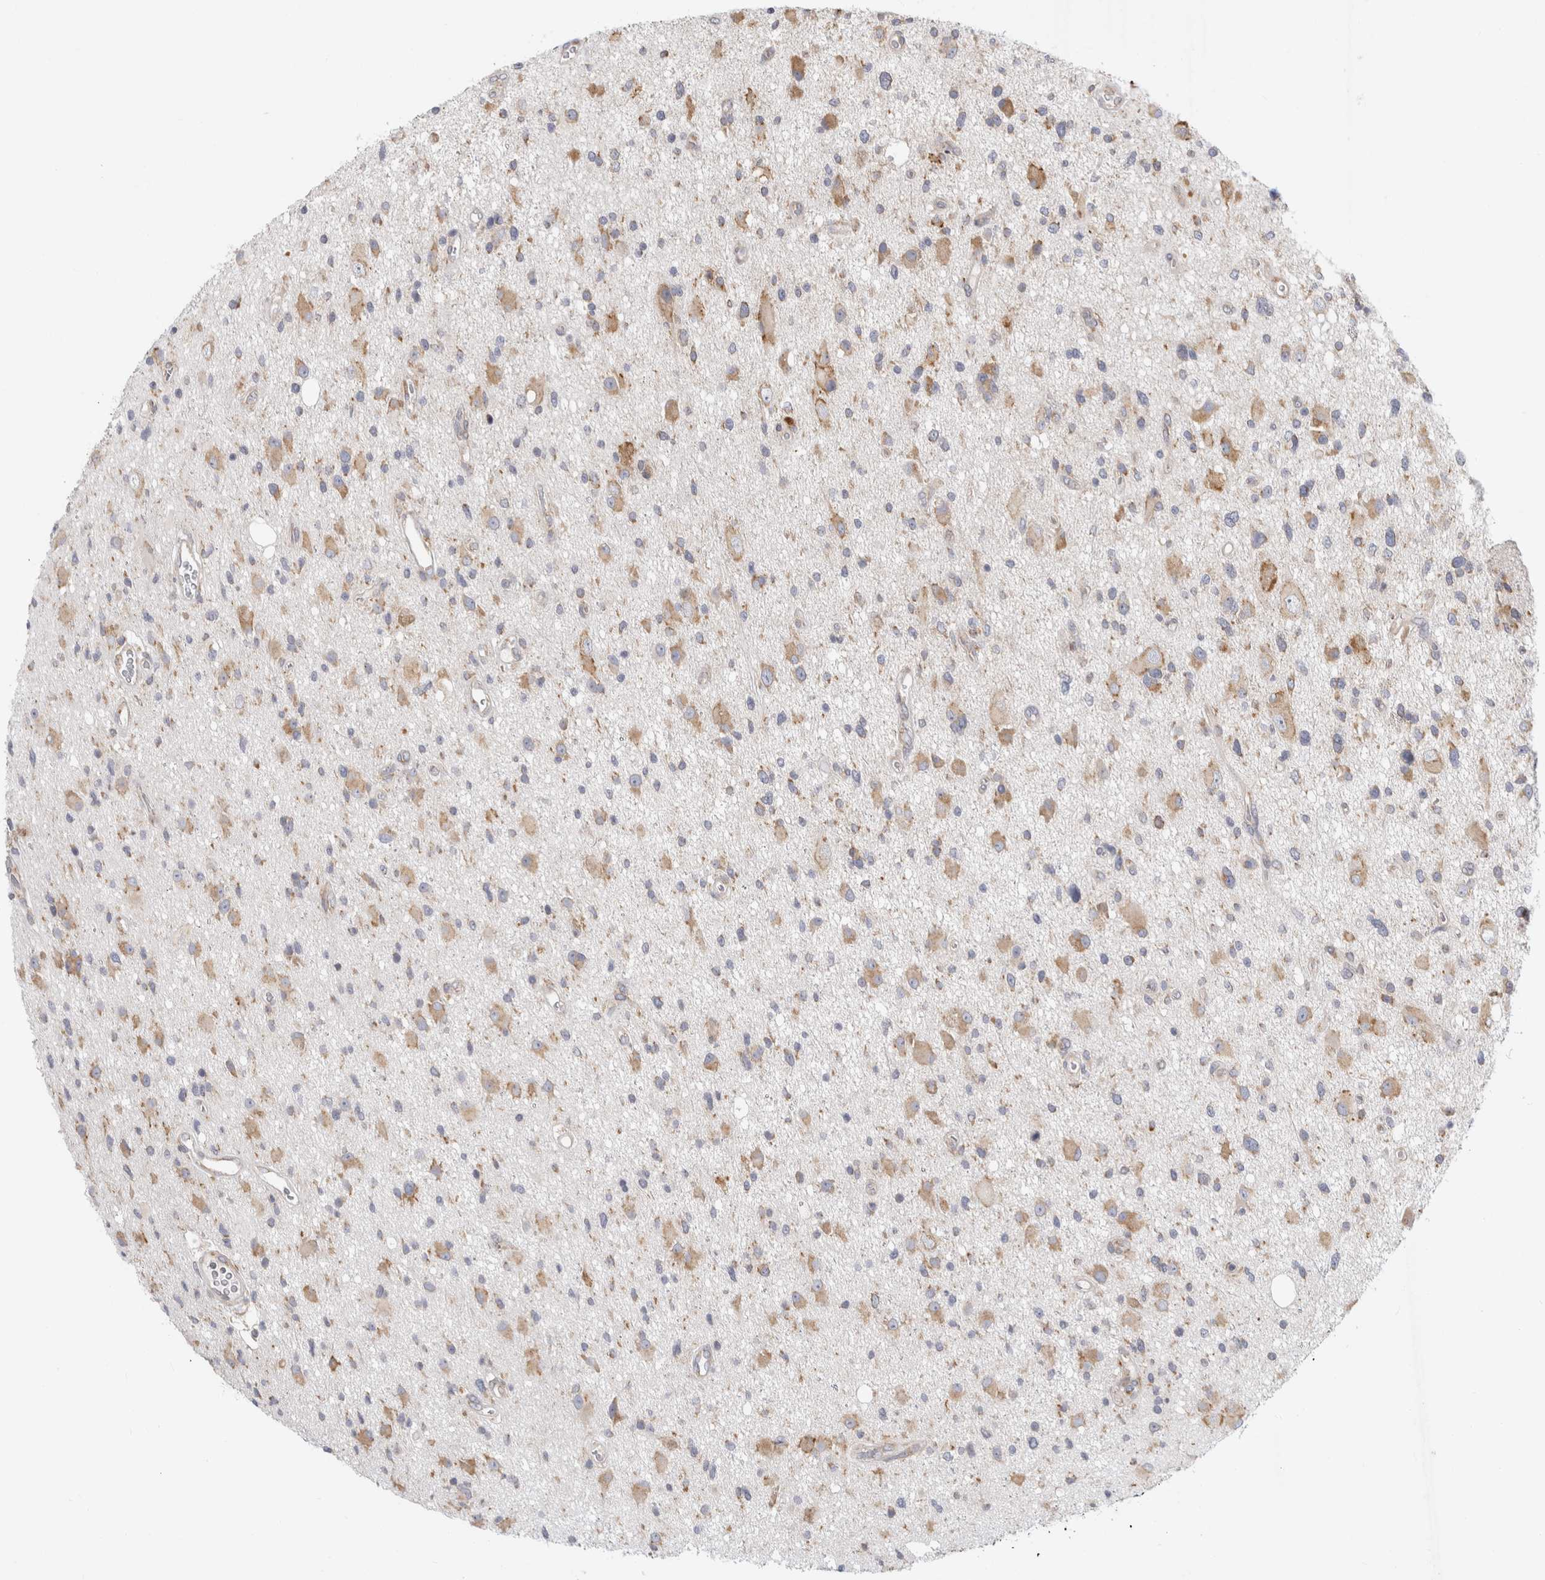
{"staining": {"intensity": "moderate", "quantity": "25%-75%", "location": "cytoplasmic/membranous"}, "tissue": "glioma", "cell_type": "Tumor cells", "image_type": "cancer", "snomed": [{"axis": "morphology", "description": "Glioma, malignant, High grade"}, {"axis": "topography", "description": "Brain"}], "caption": "Moderate cytoplasmic/membranous expression is identified in about 25%-75% of tumor cells in malignant high-grade glioma.", "gene": "RPN2", "patient": {"sex": "male", "age": 33}}